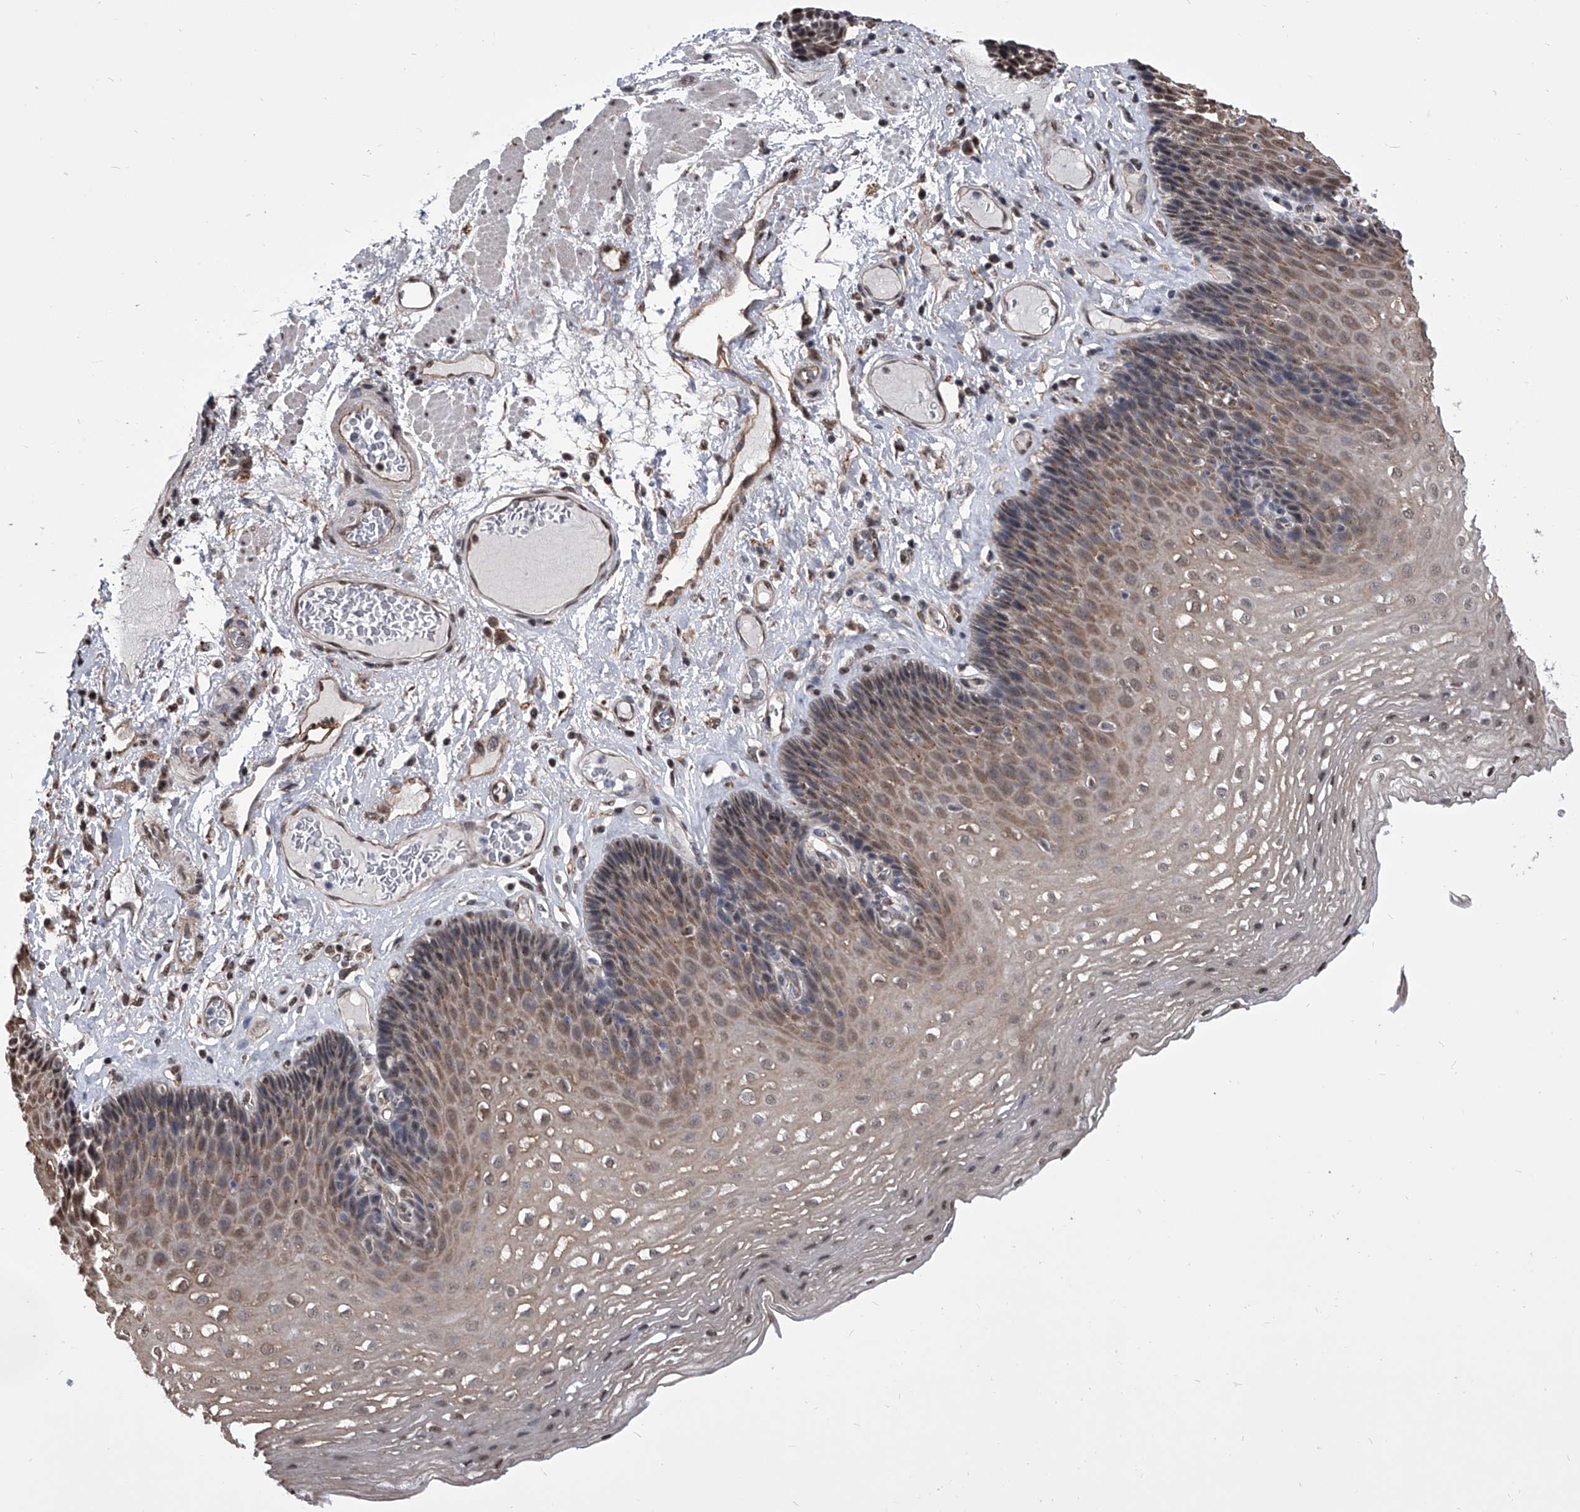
{"staining": {"intensity": "weak", "quantity": "25%-75%", "location": "cytoplasmic/membranous,nuclear"}, "tissue": "esophagus", "cell_type": "Squamous epithelial cells", "image_type": "normal", "snomed": [{"axis": "morphology", "description": "Normal tissue, NOS"}, {"axis": "topography", "description": "Esophagus"}], "caption": "Immunohistochemistry of benign human esophagus displays low levels of weak cytoplasmic/membranous,nuclear staining in approximately 25%-75% of squamous epithelial cells.", "gene": "ZNF76", "patient": {"sex": "female", "age": 66}}